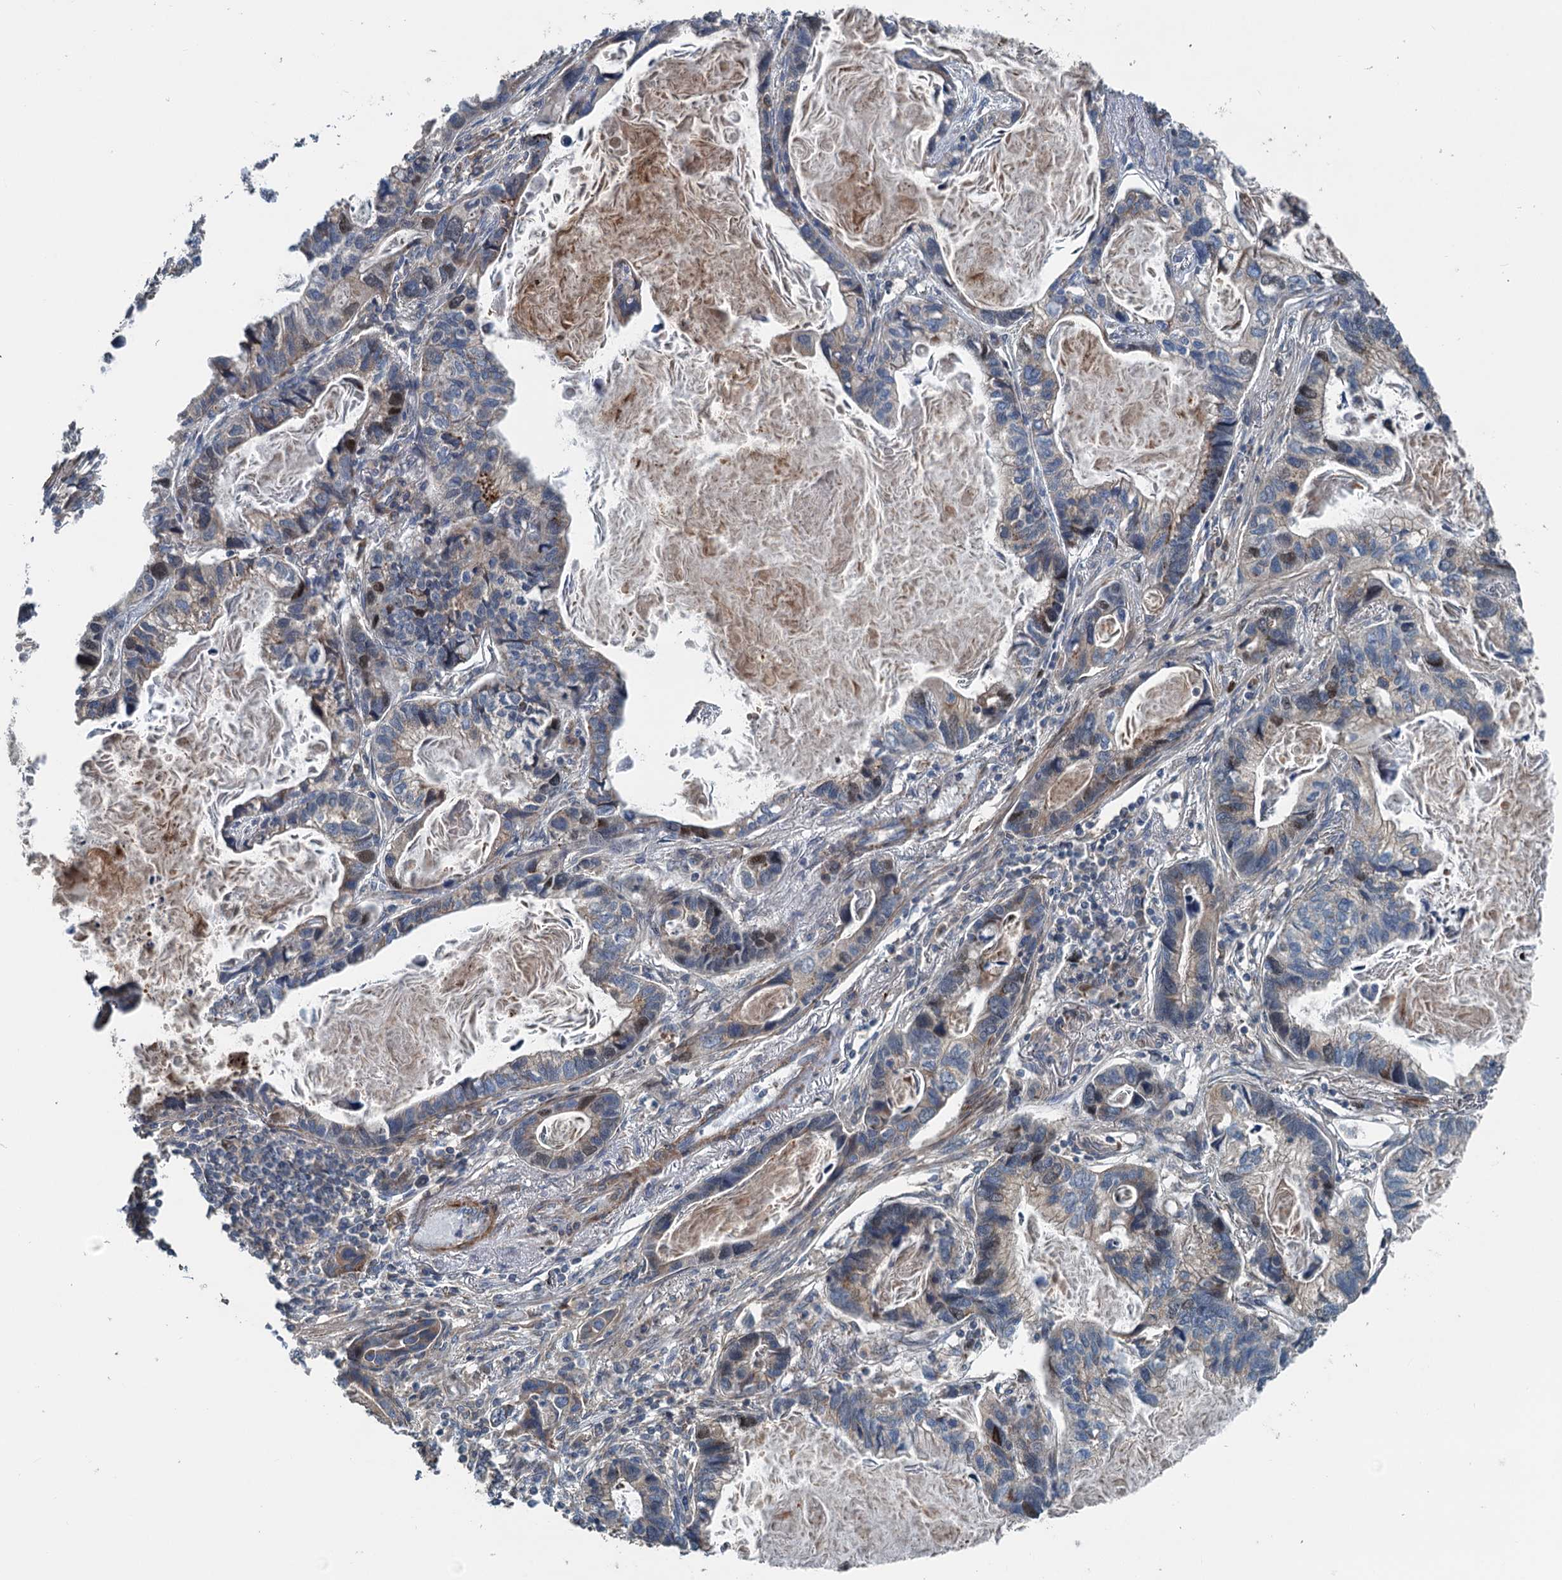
{"staining": {"intensity": "weak", "quantity": "25%-75%", "location": "cytoplasmic/membranous,nuclear"}, "tissue": "lung cancer", "cell_type": "Tumor cells", "image_type": "cancer", "snomed": [{"axis": "morphology", "description": "Adenocarcinoma, NOS"}, {"axis": "topography", "description": "Lung"}], "caption": "Adenocarcinoma (lung) was stained to show a protein in brown. There is low levels of weak cytoplasmic/membranous and nuclear expression in about 25%-75% of tumor cells.", "gene": "TEDC1", "patient": {"sex": "male", "age": 67}}